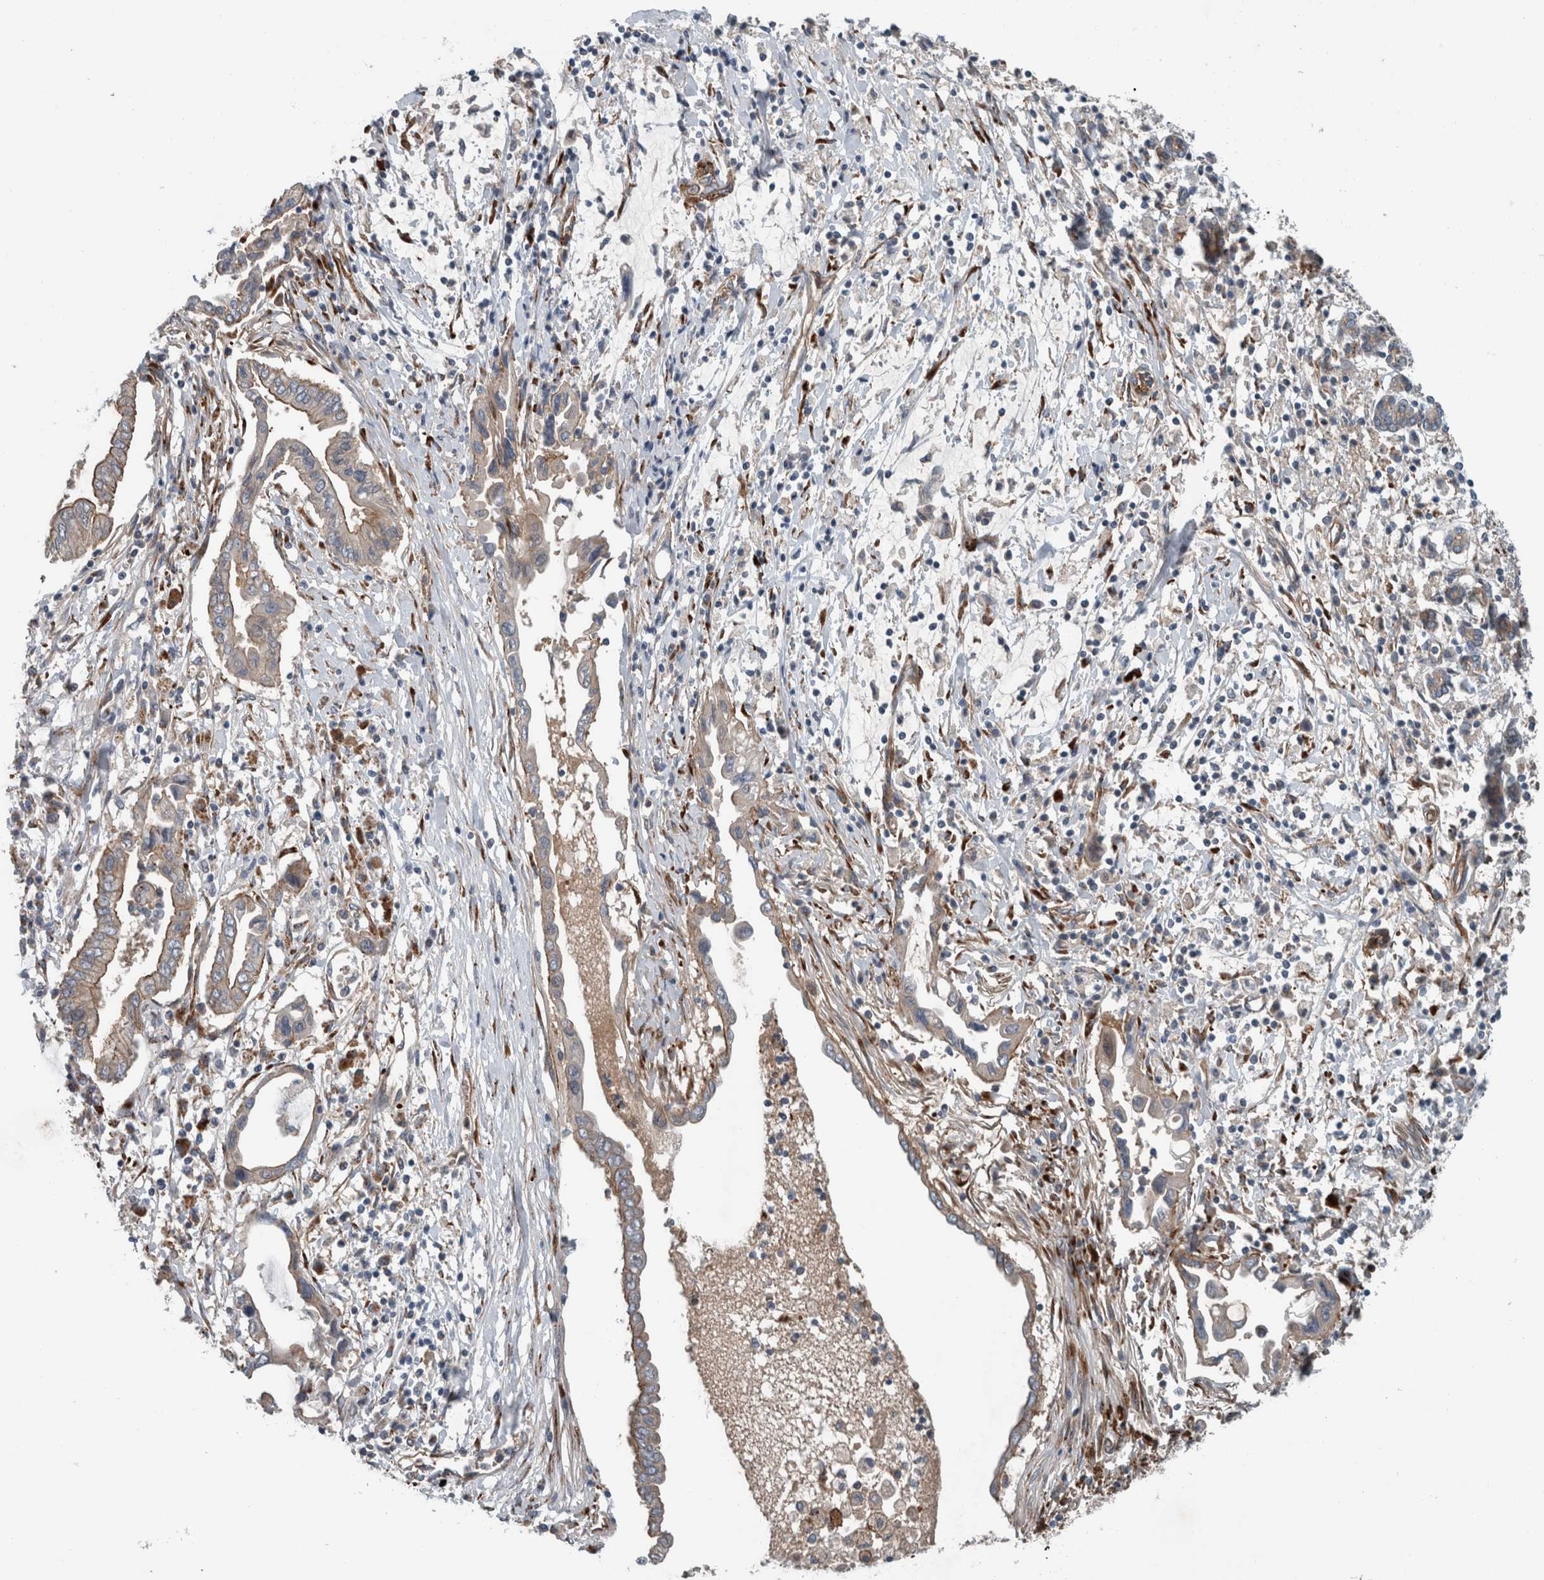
{"staining": {"intensity": "moderate", "quantity": ">75%", "location": "cytoplasmic/membranous"}, "tissue": "pancreatic cancer", "cell_type": "Tumor cells", "image_type": "cancer", "snomed": [{"axis": "morphology", "description": "Adenocarcinoma, NOS"}, {"axis": "topography", "description": "Pancreas"}], "caption": "Human pancreatic cancer (adenocarcinoma) stained with a brown dye demonstrates moderate cytoplasmic/membranous positive positivity in approximately >75% of tumor cells.", "gene": "GLT8D2", "patient": {"sex": "female", "age": 57}}